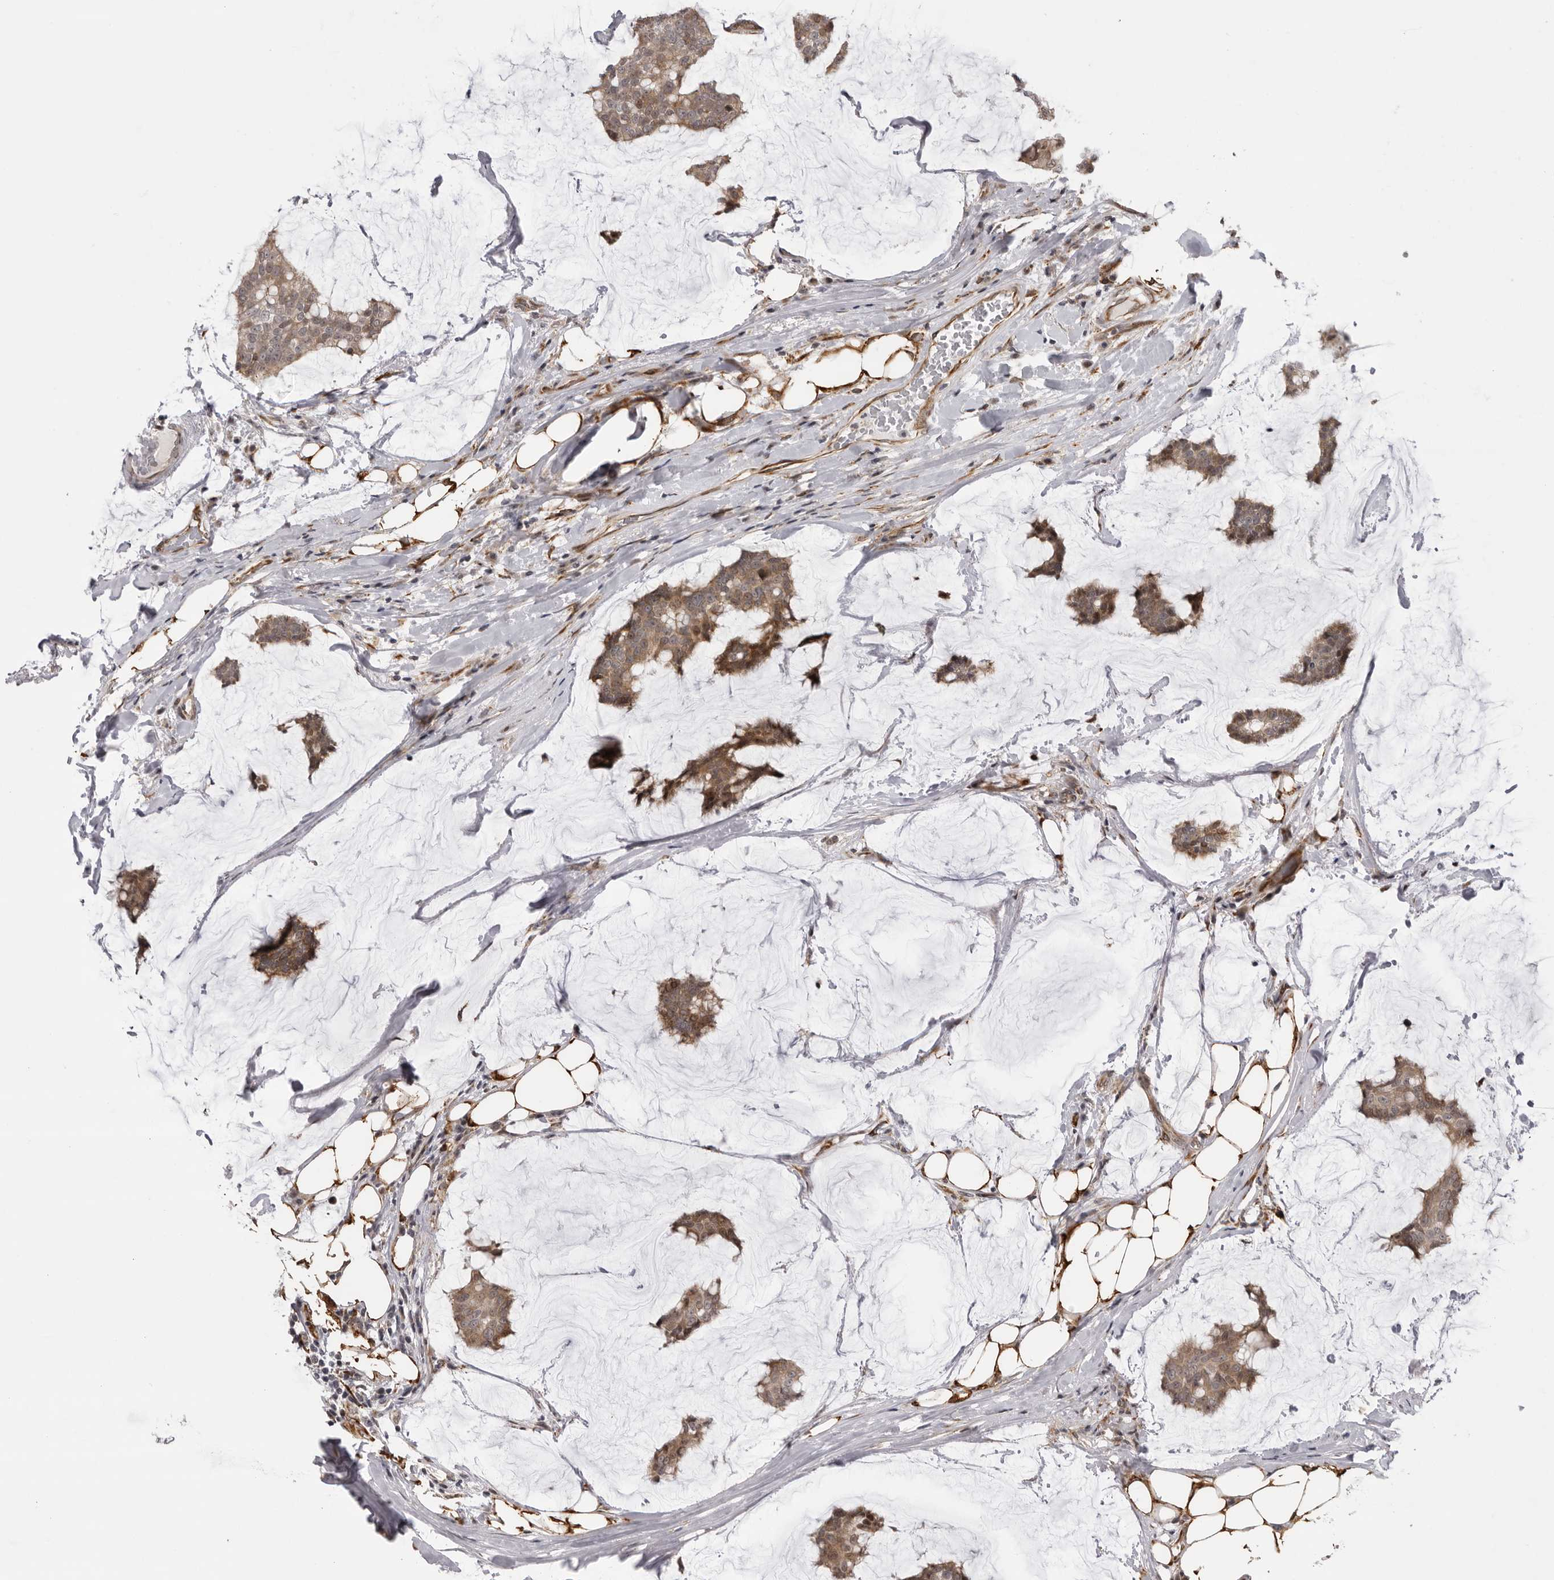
{"staining": {"intensity": "weak", "quantity": ">75%", "location": "cytoplasmic/membranous"}, "tissue": "breast cancer", "cell_type": "Tumor cells", "image_type": "cancer", "snomed": [{"axis": "morphology", "description": "Duct carcinoma"}, {"axis": "topography", "description": "Breast"}], "caption": "A low amount of weak cytoplasmic/membranous staining is identified in approximately >75% of tumor cells in infiltrating ductal carcinoma (breast) tissue. (IHC, brightfield microscopy, high magnification).", "gene": "DNAH14", "patient": {"sex": "female", "age": 93}}